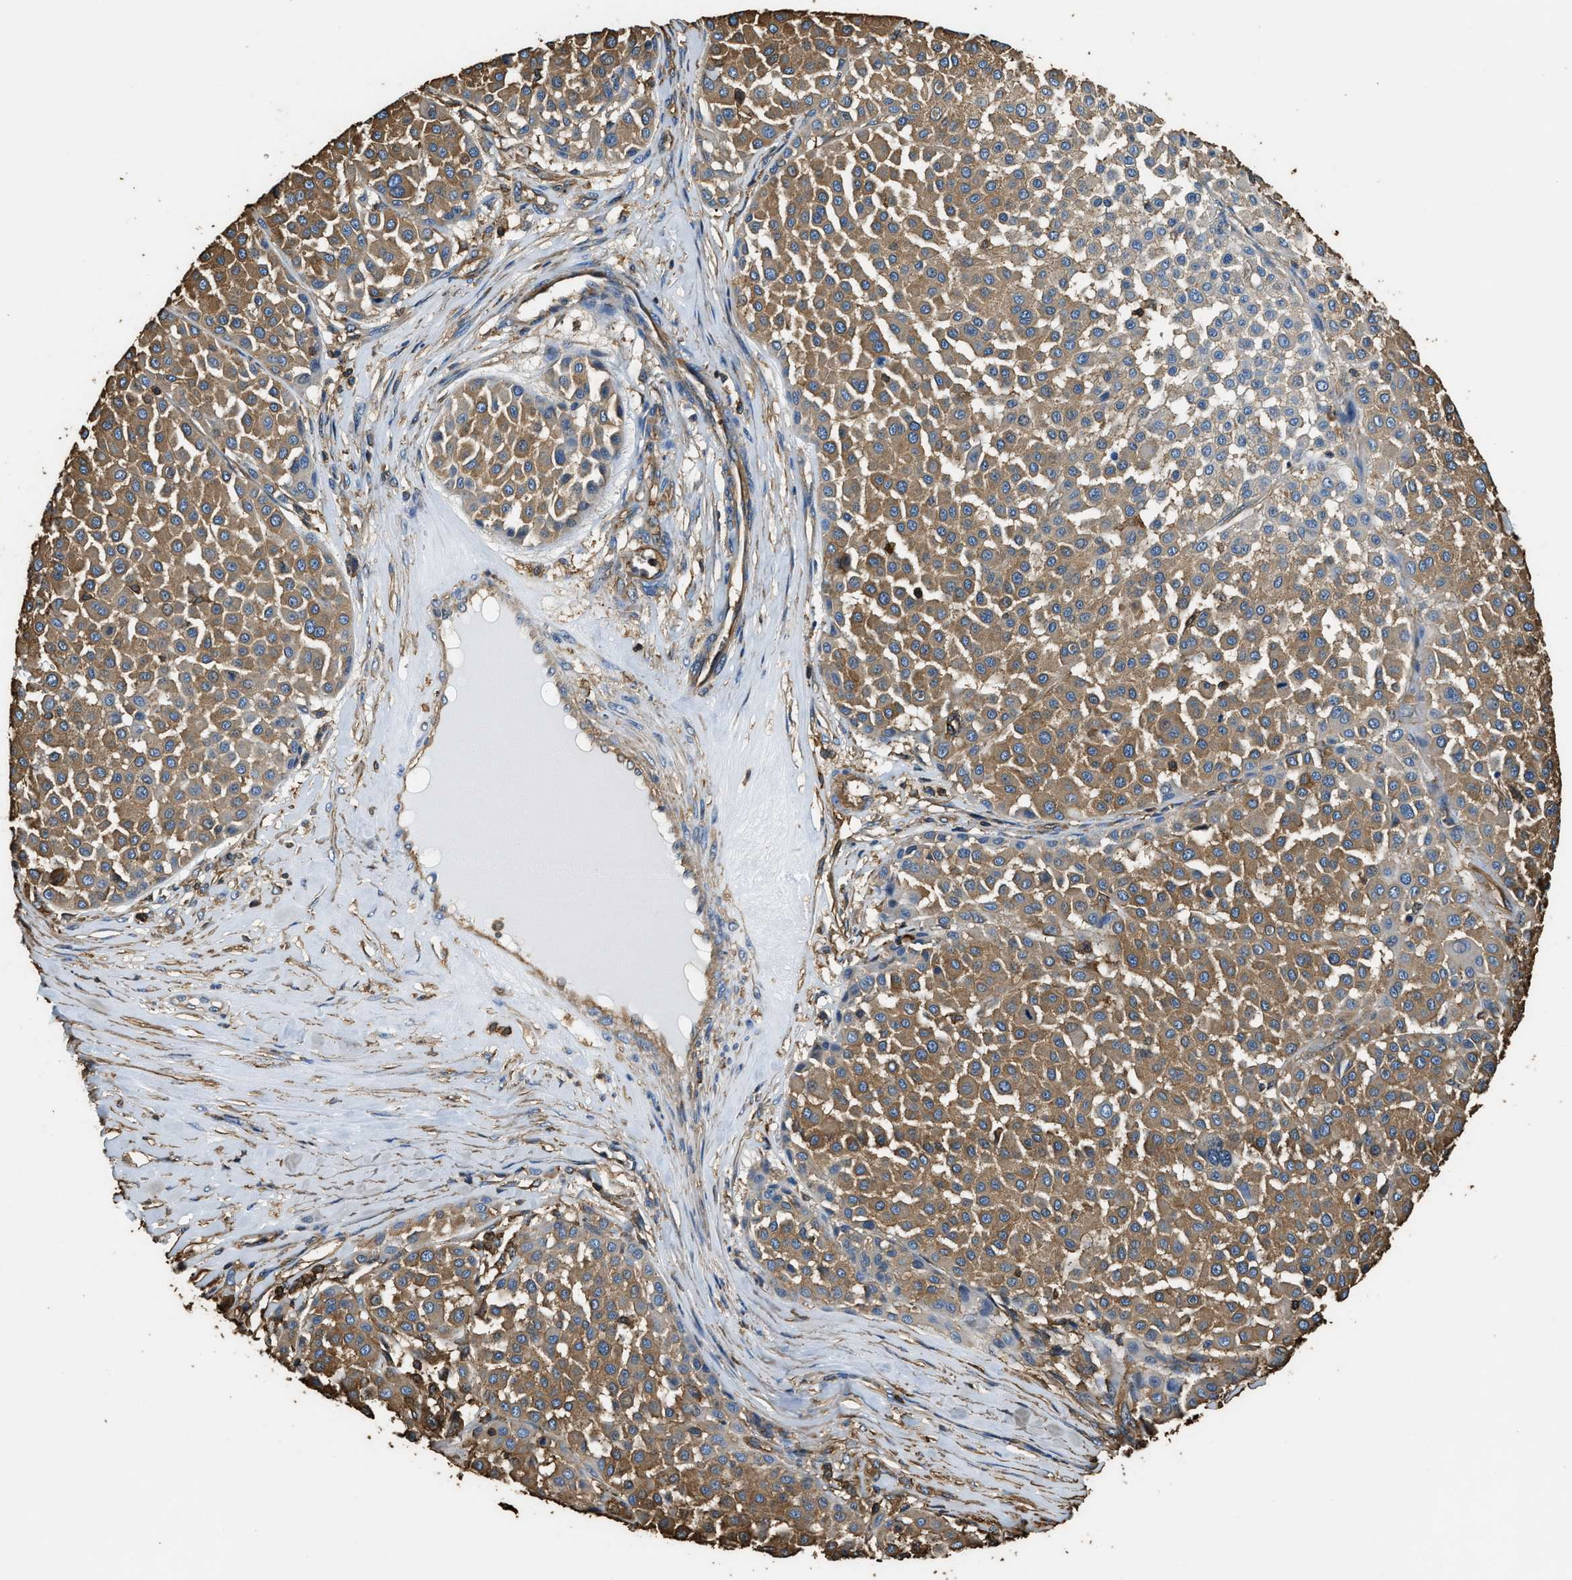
{"staining": {"intensity": "moderate", "quantity": ">75%", "location": "cytoplasmic/membranous"}, "tissue": "melanoma", "cell_type": "Tumor cells", "image_type": "cancer", "snomed": [{"axis": "morphology", "description": "Malignant melanoma, Metastatic site"}, {"axis": "topography", "description": "Soft tissue"}], "caption": "Immunohistochemistry of human malignant melanoma (metastatic site) shows medium levels of moderate cytoplasmic/membranous expression in approximately >75% of tumor cells.", "gene": "ACCS", "patient": {"sex": "male", "age": 41}}